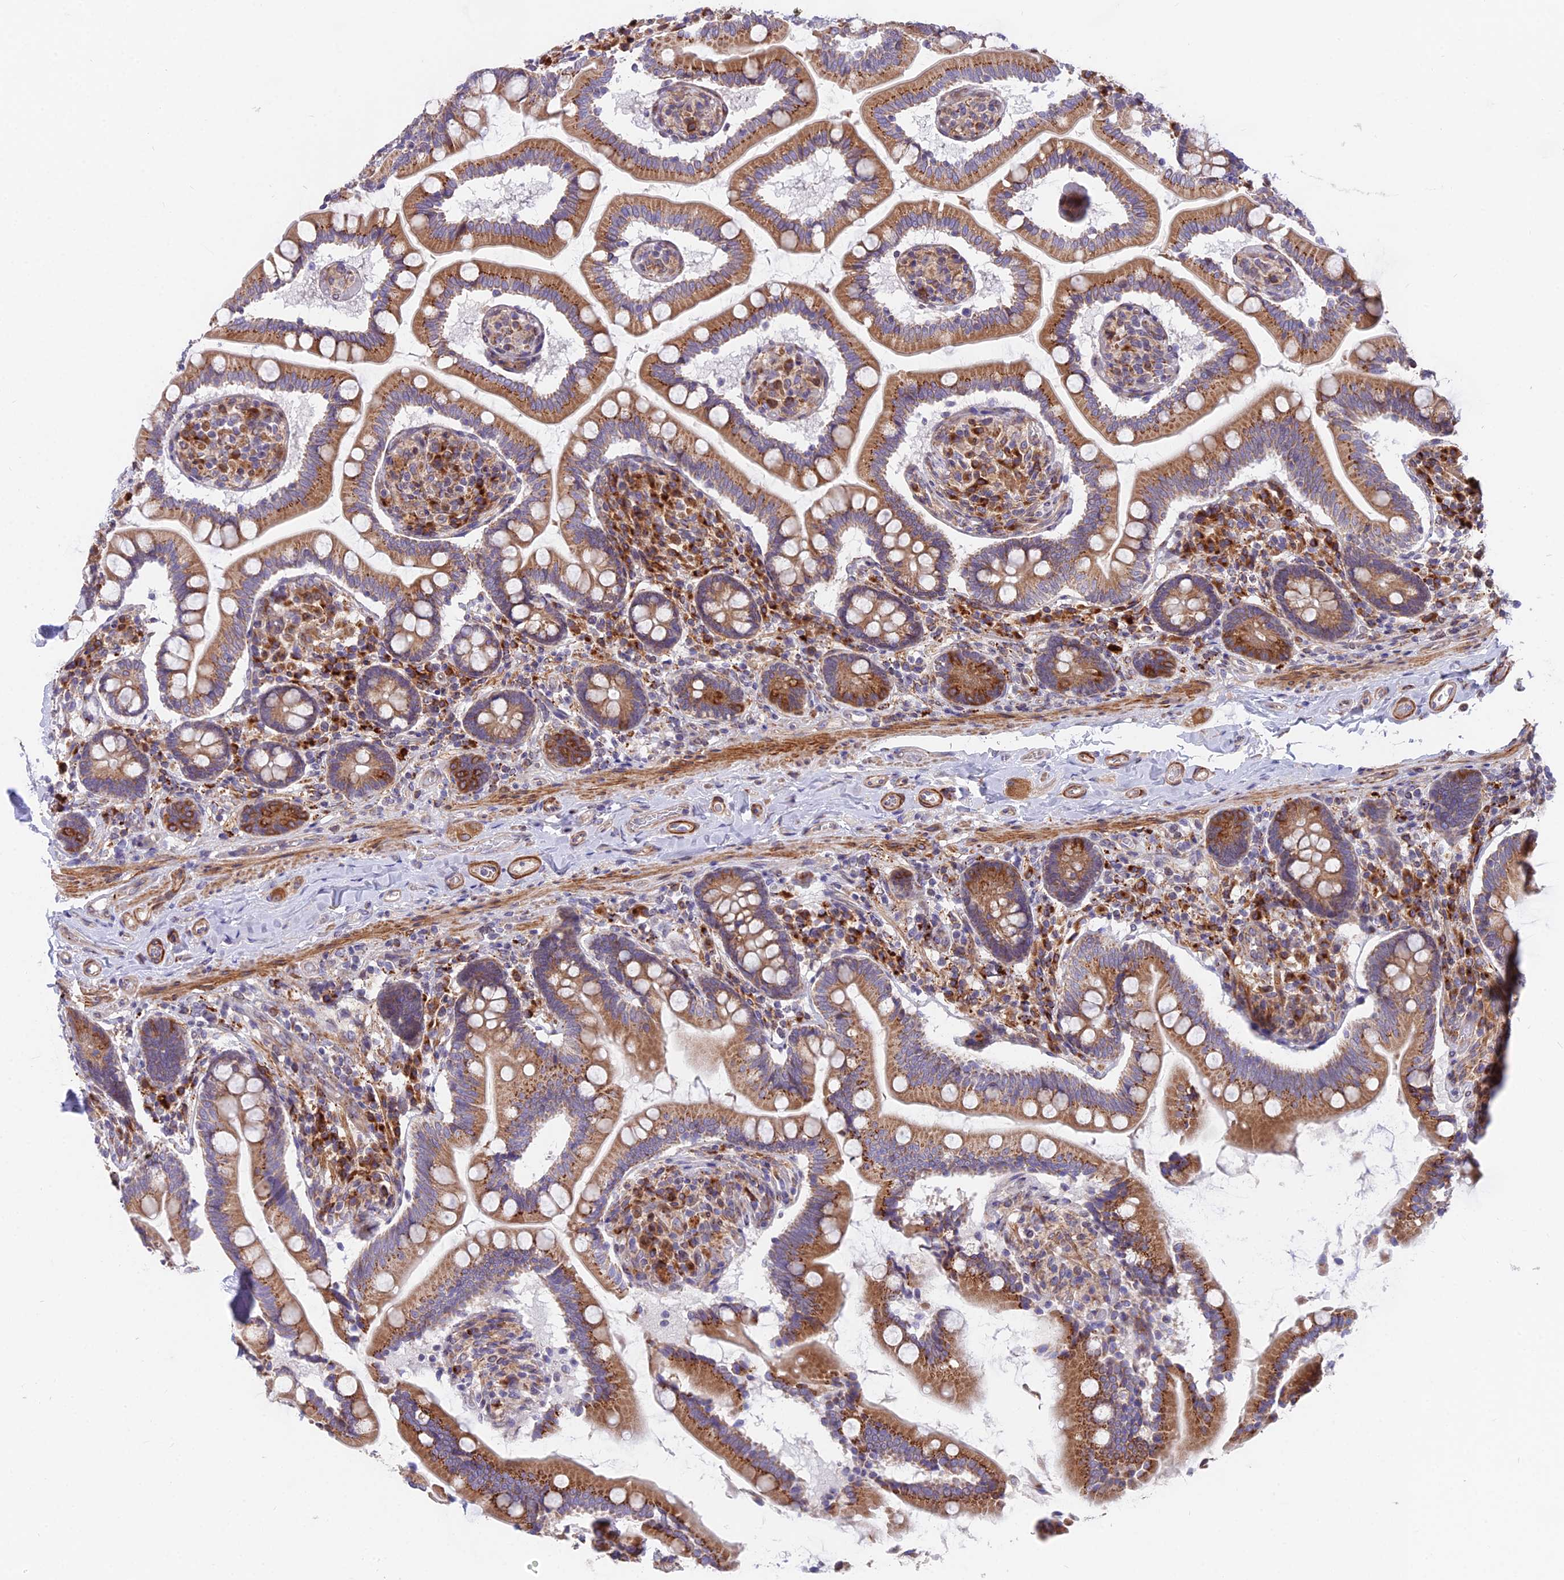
{"staining": {"intensity": "moderate", "quantity": ">75%", "location": "cytoplasmic/membranous"}, "tissue": "small intestine", "cell_type": "Glandular cells", "image_type": "normal", "snomed": [{"axis": "morphology", "description": "Normal tissue, NOS"}, {"axis": "topography", "description": "Small intestine"}], "caption": "This image shows IHC staining of benign small intestine, with medium moderate cytoplasmic/membranous expression in about >75% of glandular cells.", "gene": "TBC1D20", "patient": {"sex": "female", "age": 64}}